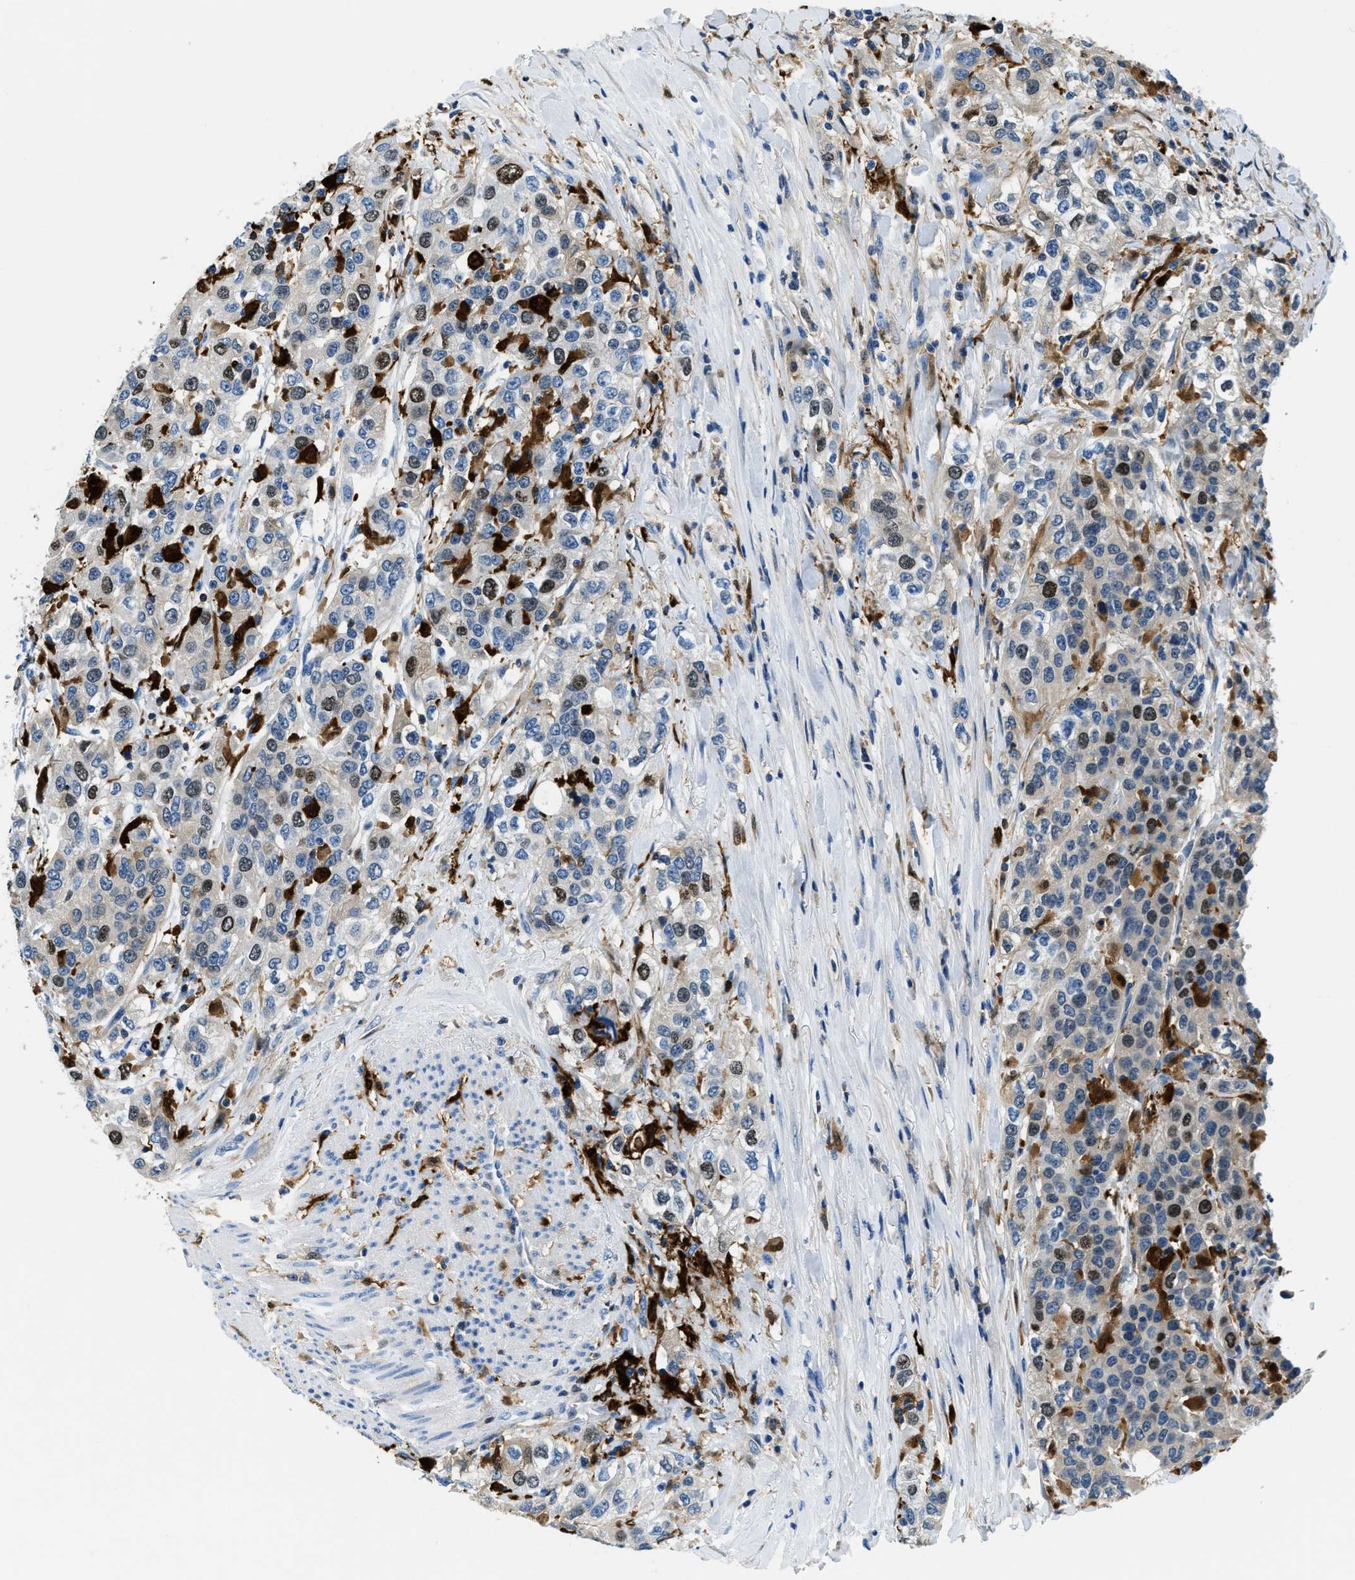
{"staining": {"intensity": "negative", "quantity": "none", "location": "none"}, "tissue": "urothelial cancer", "cell_type": "Tumor cells", "image_type": "cancer", "snomed": [{"axis": "morphology", "description": "Urothelial carcinoma, High grade"}, {"axis": "topography", "description": "Urinary bladder"}], "caption": "A histopathology image of human urothelial cancer is negative for staining in tumor cells.", "gene": "CAPG", "patient": {"sex": "female", "age": 80}}